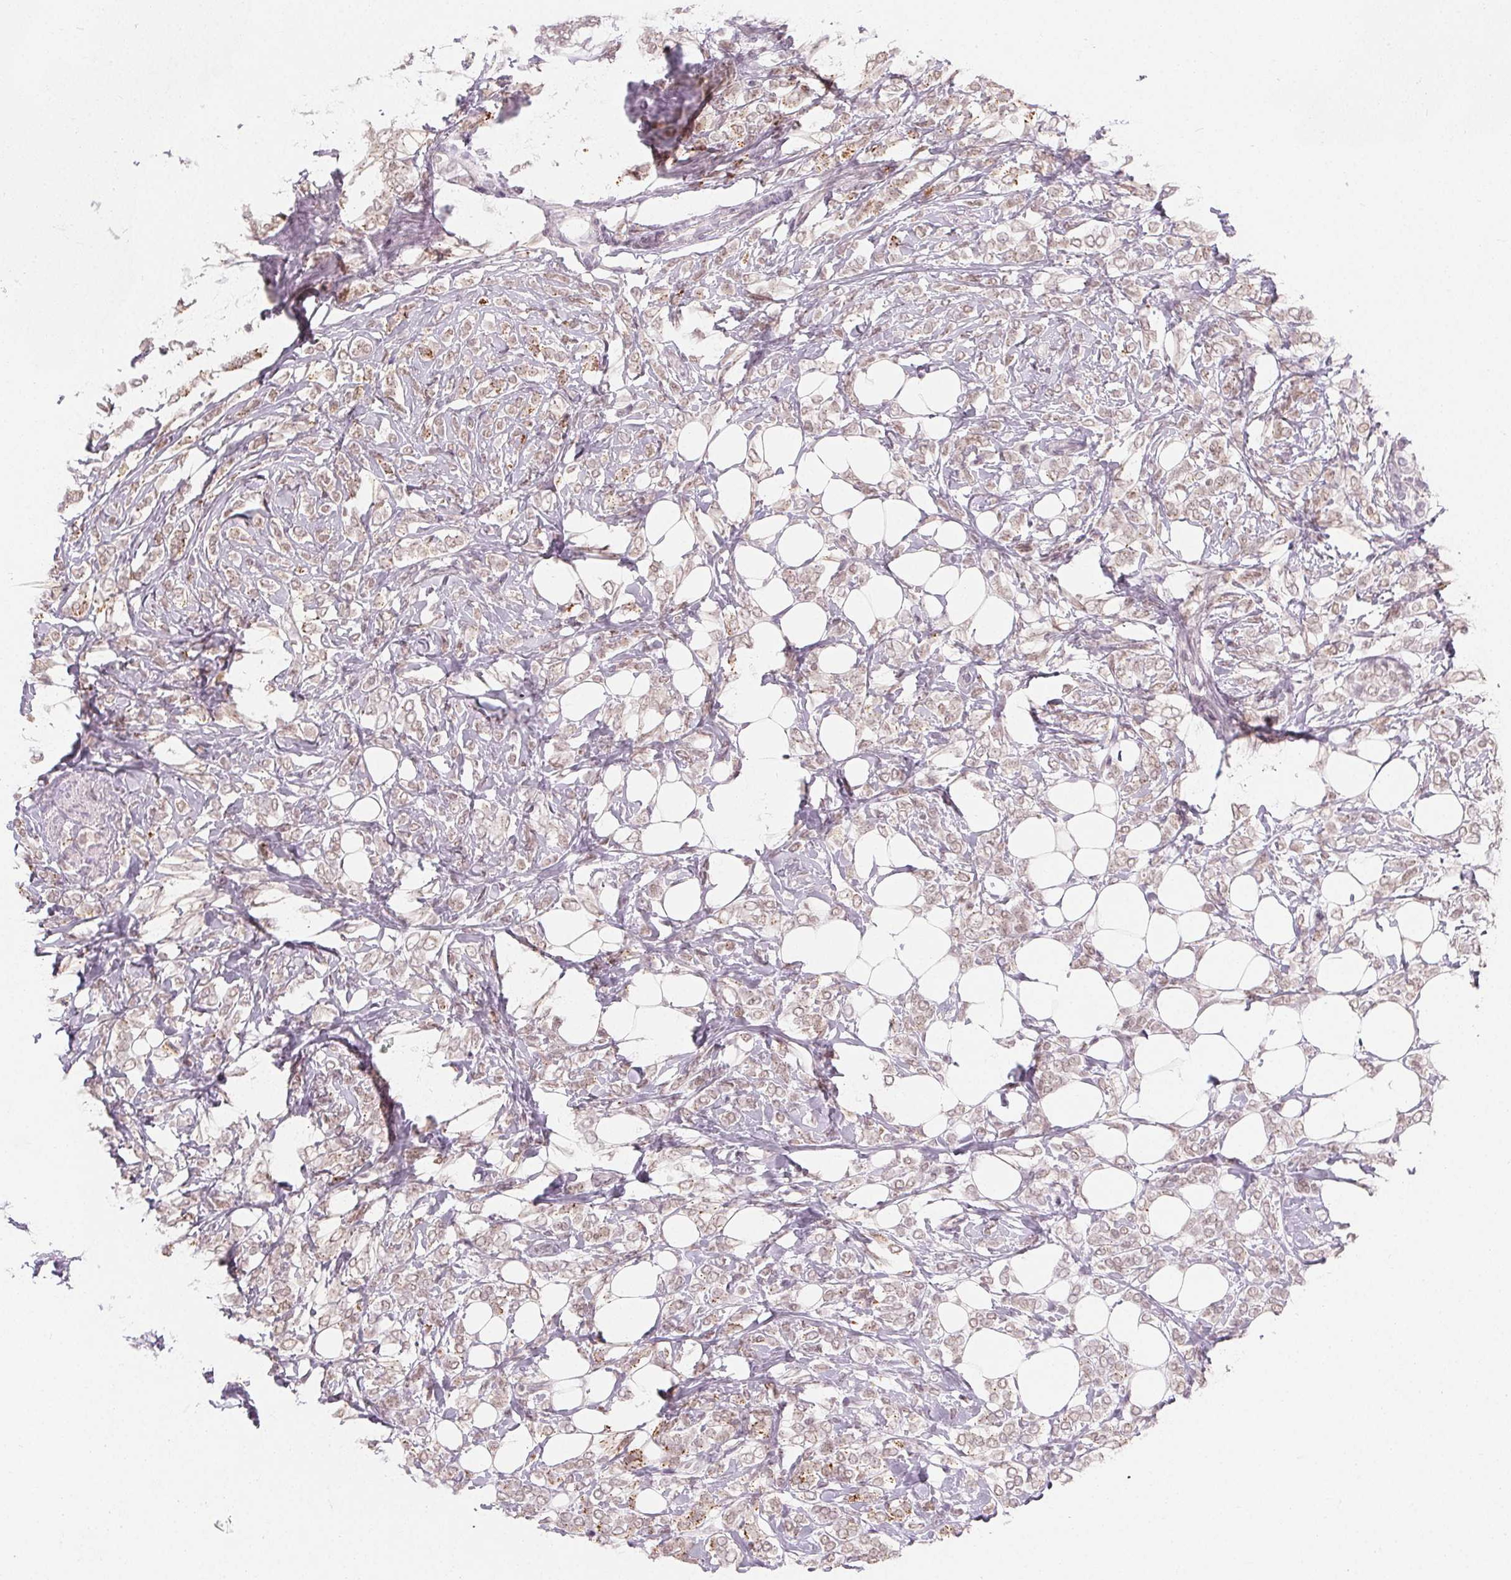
{"staining": {"intensity": "weak", "quantity": ">75%", "location": "nuclear"}, "tissue": "breast cancer", "cell_type": "Tumor cells", "image_type": "cancer", "snomed": [{"axis": "morphology", "description": "Lobular carcinoma"}, {"axis": "topography", "description": "Breast"}], "caption": "Immunohistochemical staining of breast lobular carcinoma shows weak nuclear protein staining in approximately >75% of tumor cells.", "gene": "NXF3", "patient": {"sex": "female", "age": 49}}